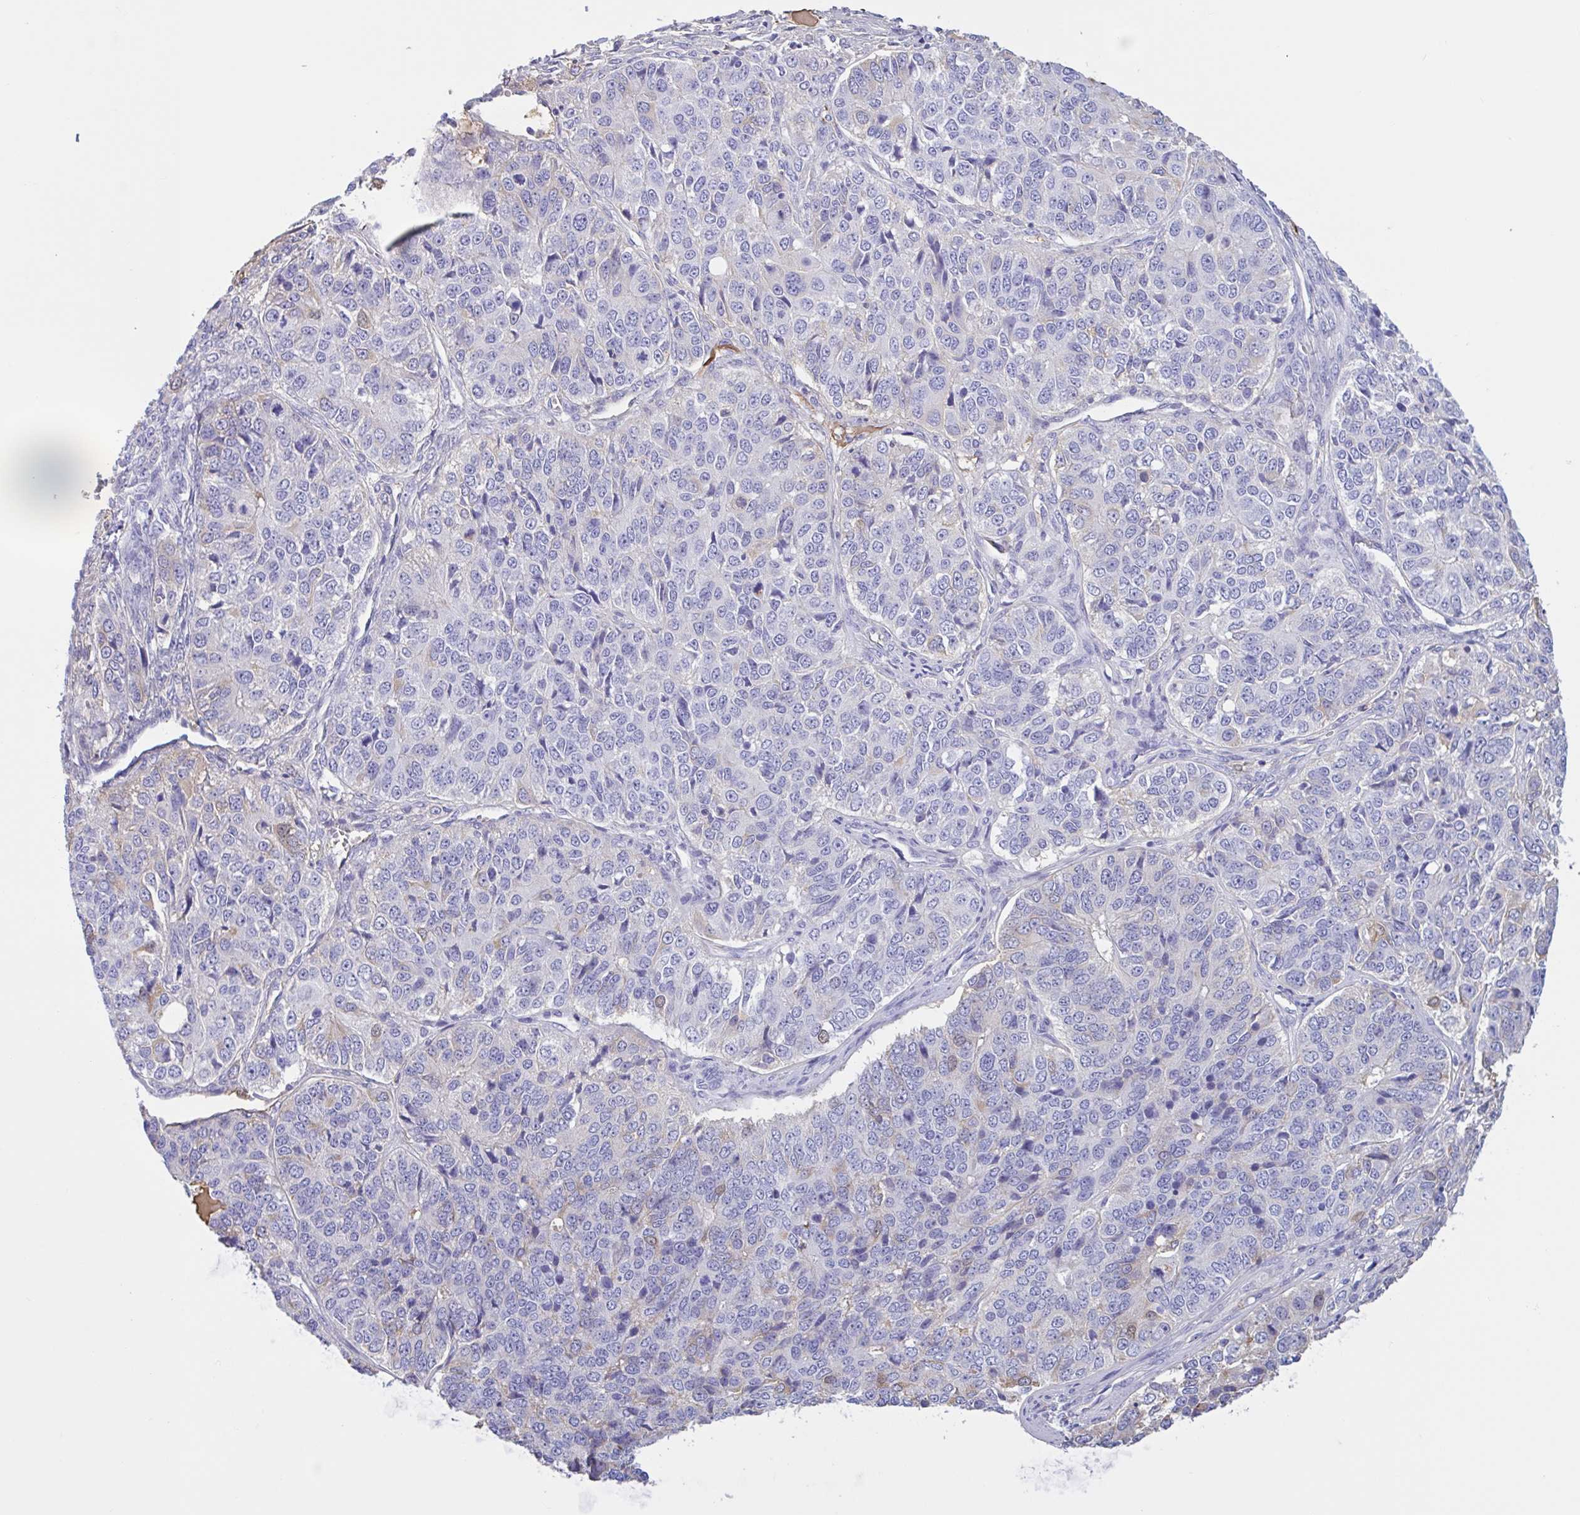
{"staining": {"intensity": "moderate", "quantity": "<25%", "location": "cytoplasmic/membranous"}, "tissue": "ovarian cancer", "cell_type": "Tumor cells", "image_type": "cancer", "snomed": [{"axis": "morphology", "description": "Carcinoma, endometroid"}, {"axis": "topography", "description": "Ovary"}], "caption": "Immunohistochemistry (IHC) of endometroid carcinoma (ovarian) demonstrates low levels of moderate cytoplasmic/membranous positivity in about <25% of tumor cells.", "gene": "LARGE2", "patient": {"sex": "female", "age": 51}}